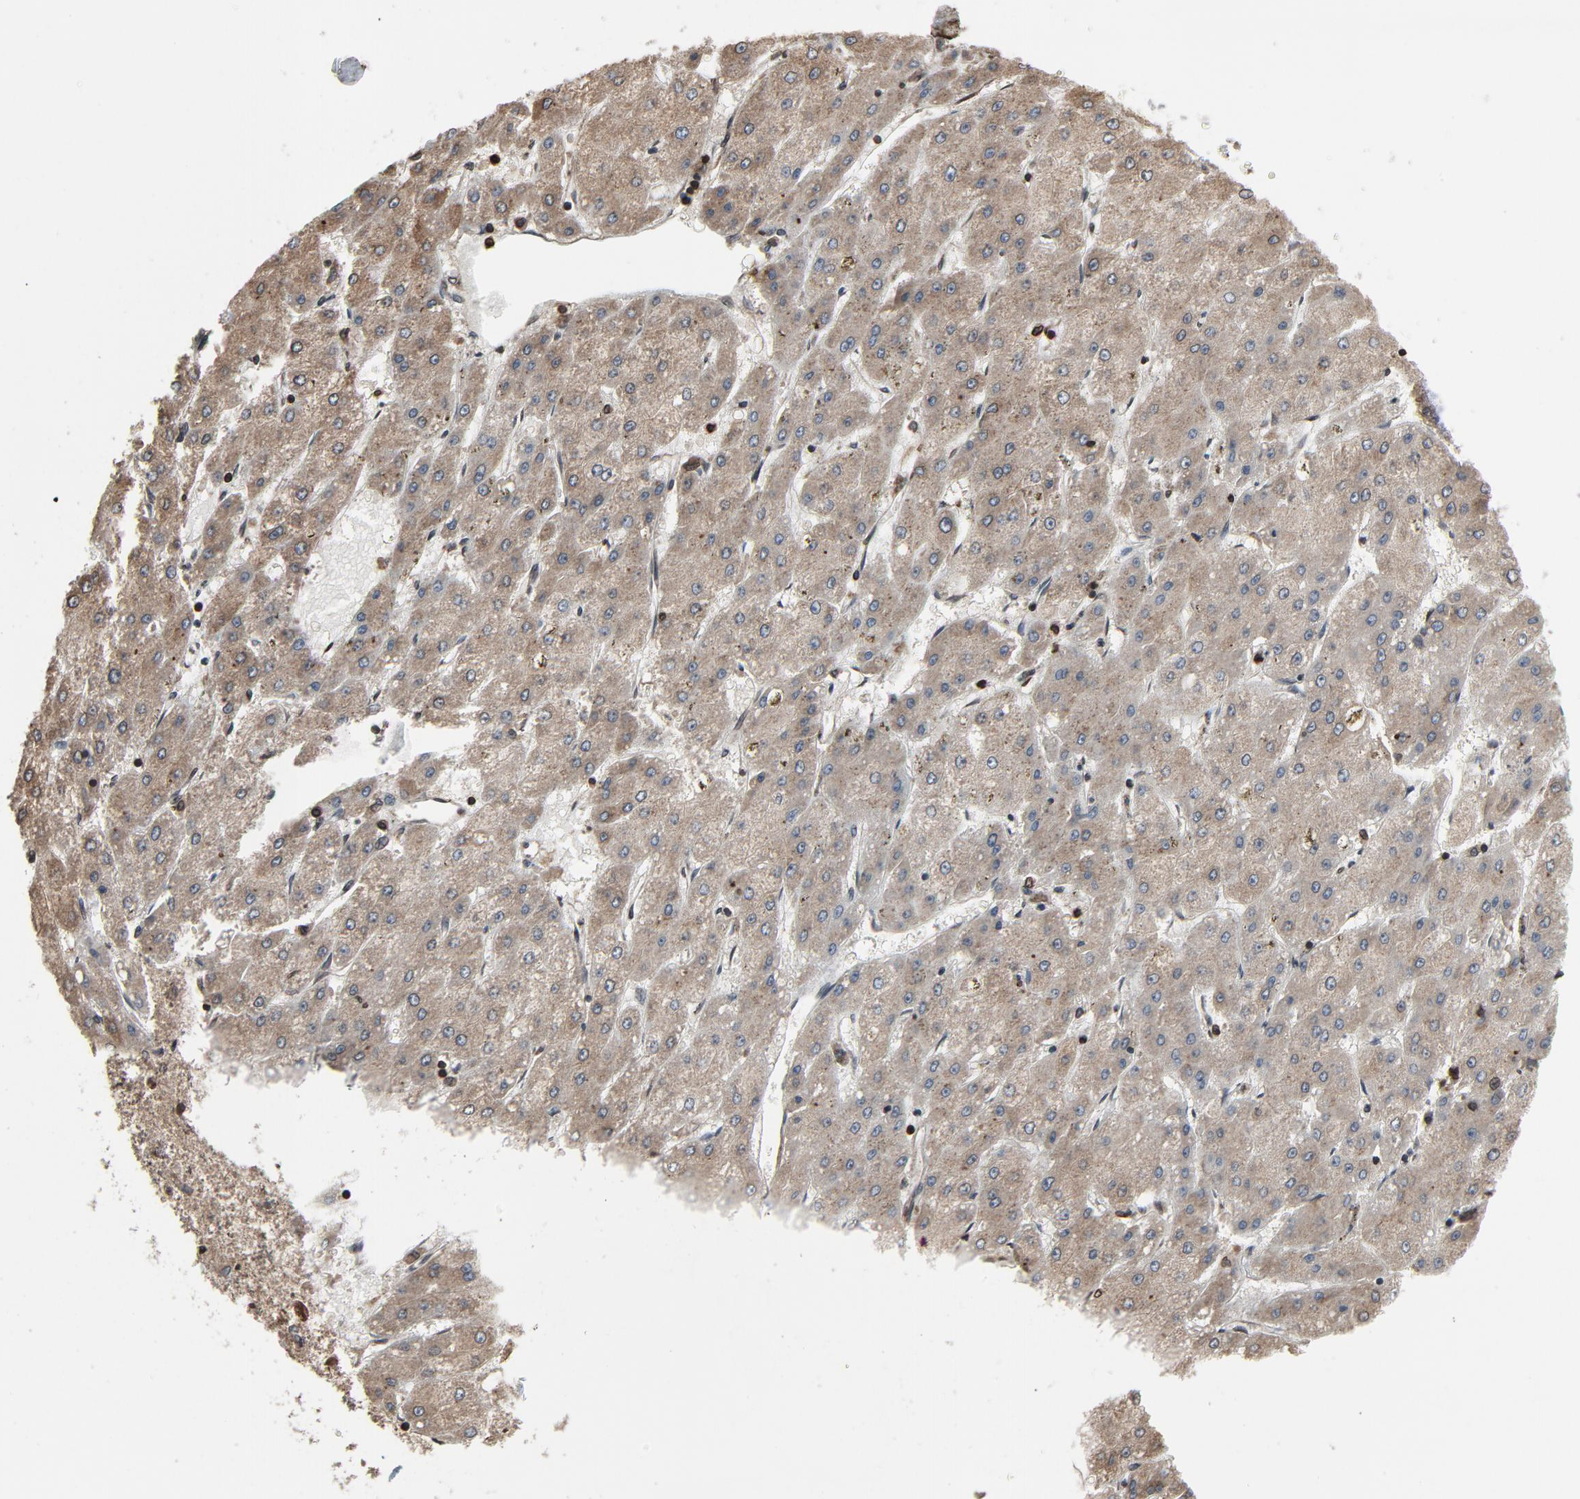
{"staining": {"intensity": "weak", "quantity": ">75%", "location": "cytoplasmic/membranous"}, "tissue": "liver cancer", "cell_type": "Tumor cells", "image_type": "cancer", "snomed": [{"axis": "morphology", "description": "Carcinoma, Hepatocellular, NOS"}, {"axis": "topography", "description": "Liver"}], "caption": "An immunohistochemistry photomicrograph of tumor tissue is shown. Protein staining in brown shows weak cytoplasmic/membranous positivity in liver hepatocellular carcinoma within tumor cells.", "gene": "UBE2D1", "patient": {"sex": "female", "age": 52}}